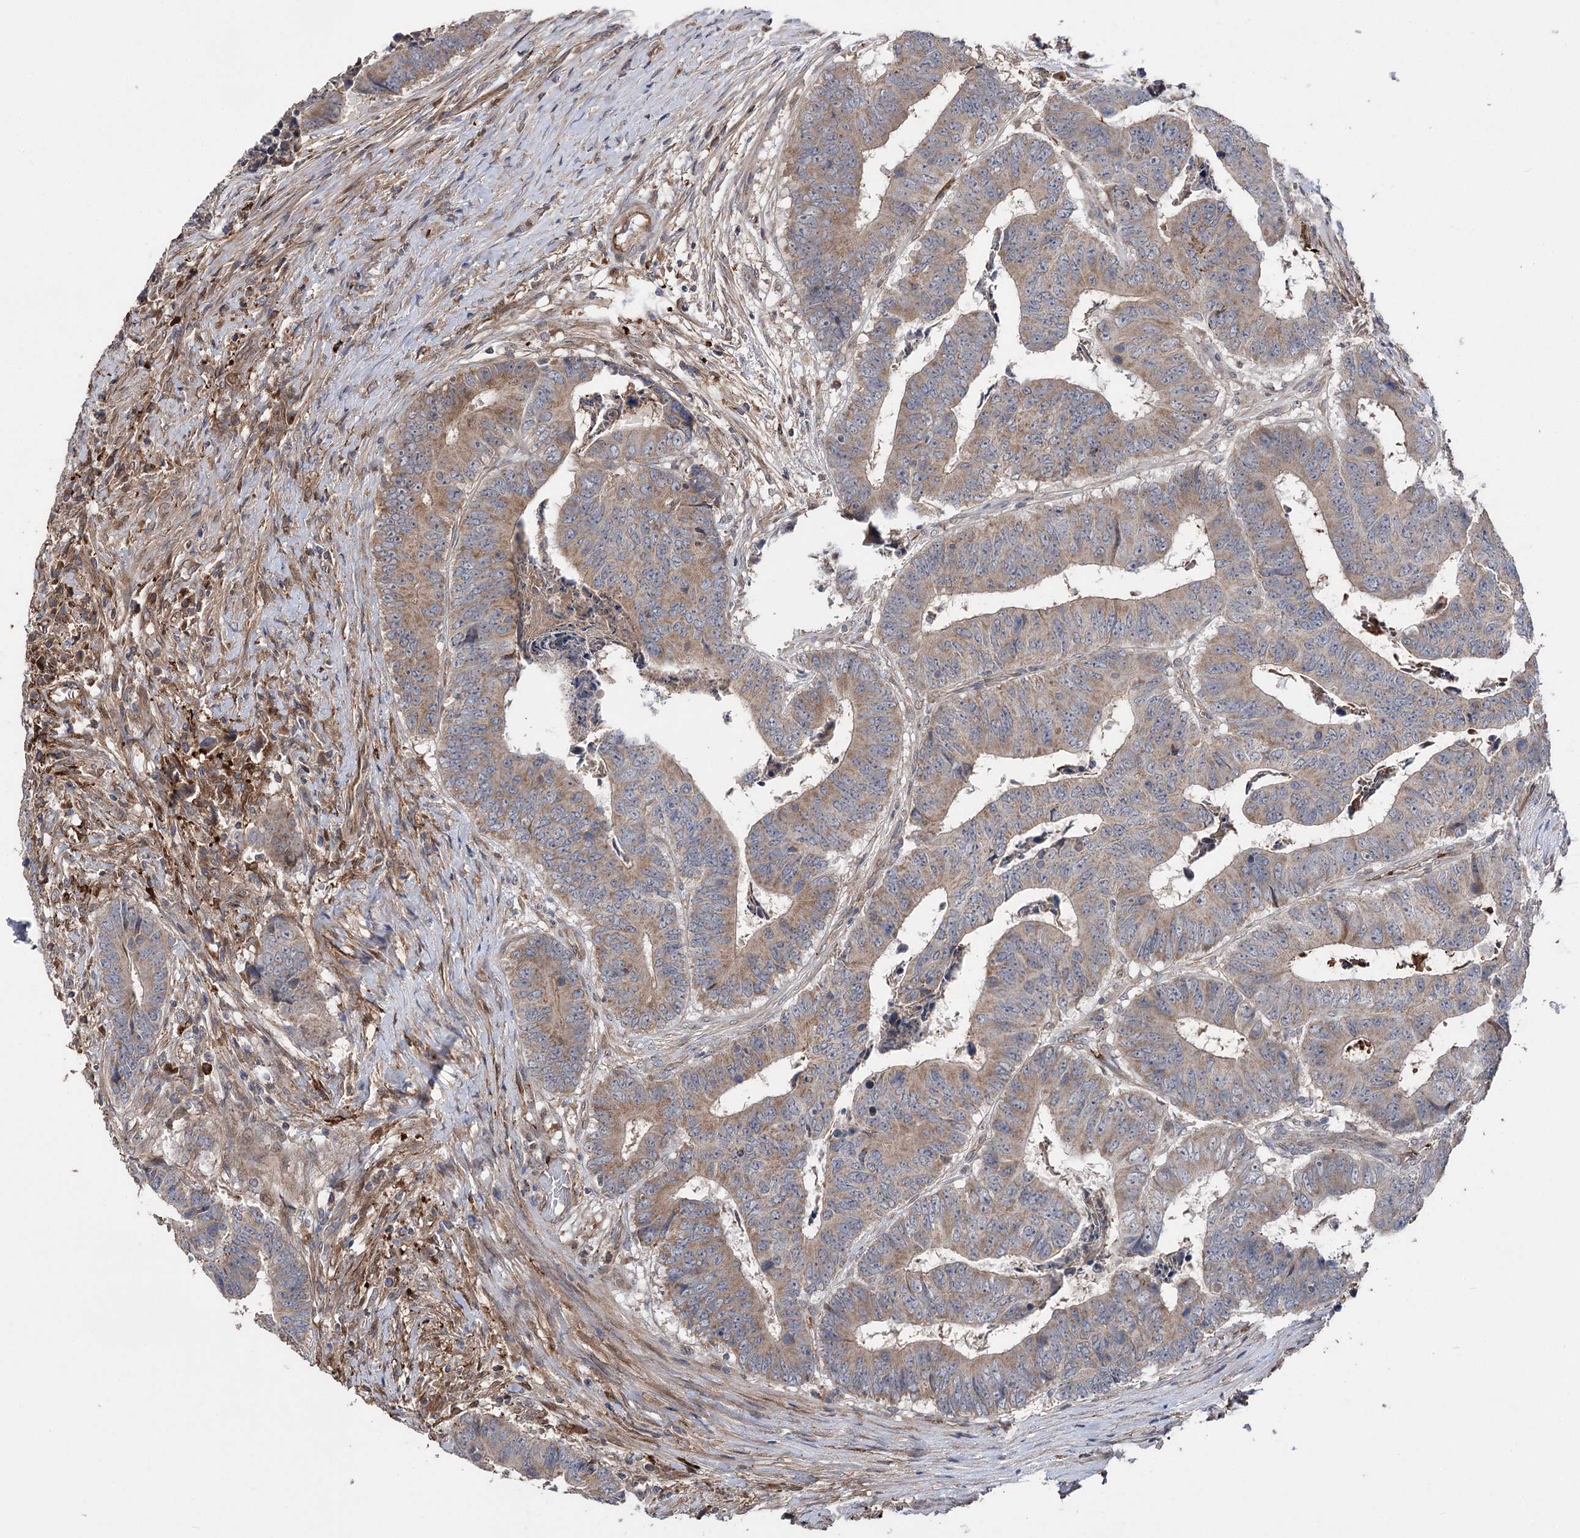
{"staining": {"intensity": "weak", "quantity": ">75%", "location": "cytoplasmic/membranous"}, "tissue": "colorectal cancer", "cell_type": "Tumor cells", "image_type": "cancer", "snomed": [{"axis": "morphology", "description": "Adenocarcinoma, NOS"}, {"axis": "topography", "description": "Rectum"}], "caption": "Immunohistochemical staining of human colorectal cancer demonstrates weak cytoplasmic/membranous protein staining in about >75% of tumor cells.", "gene": "OTUD1", "patient": {"sex": "male", "age": 84}}